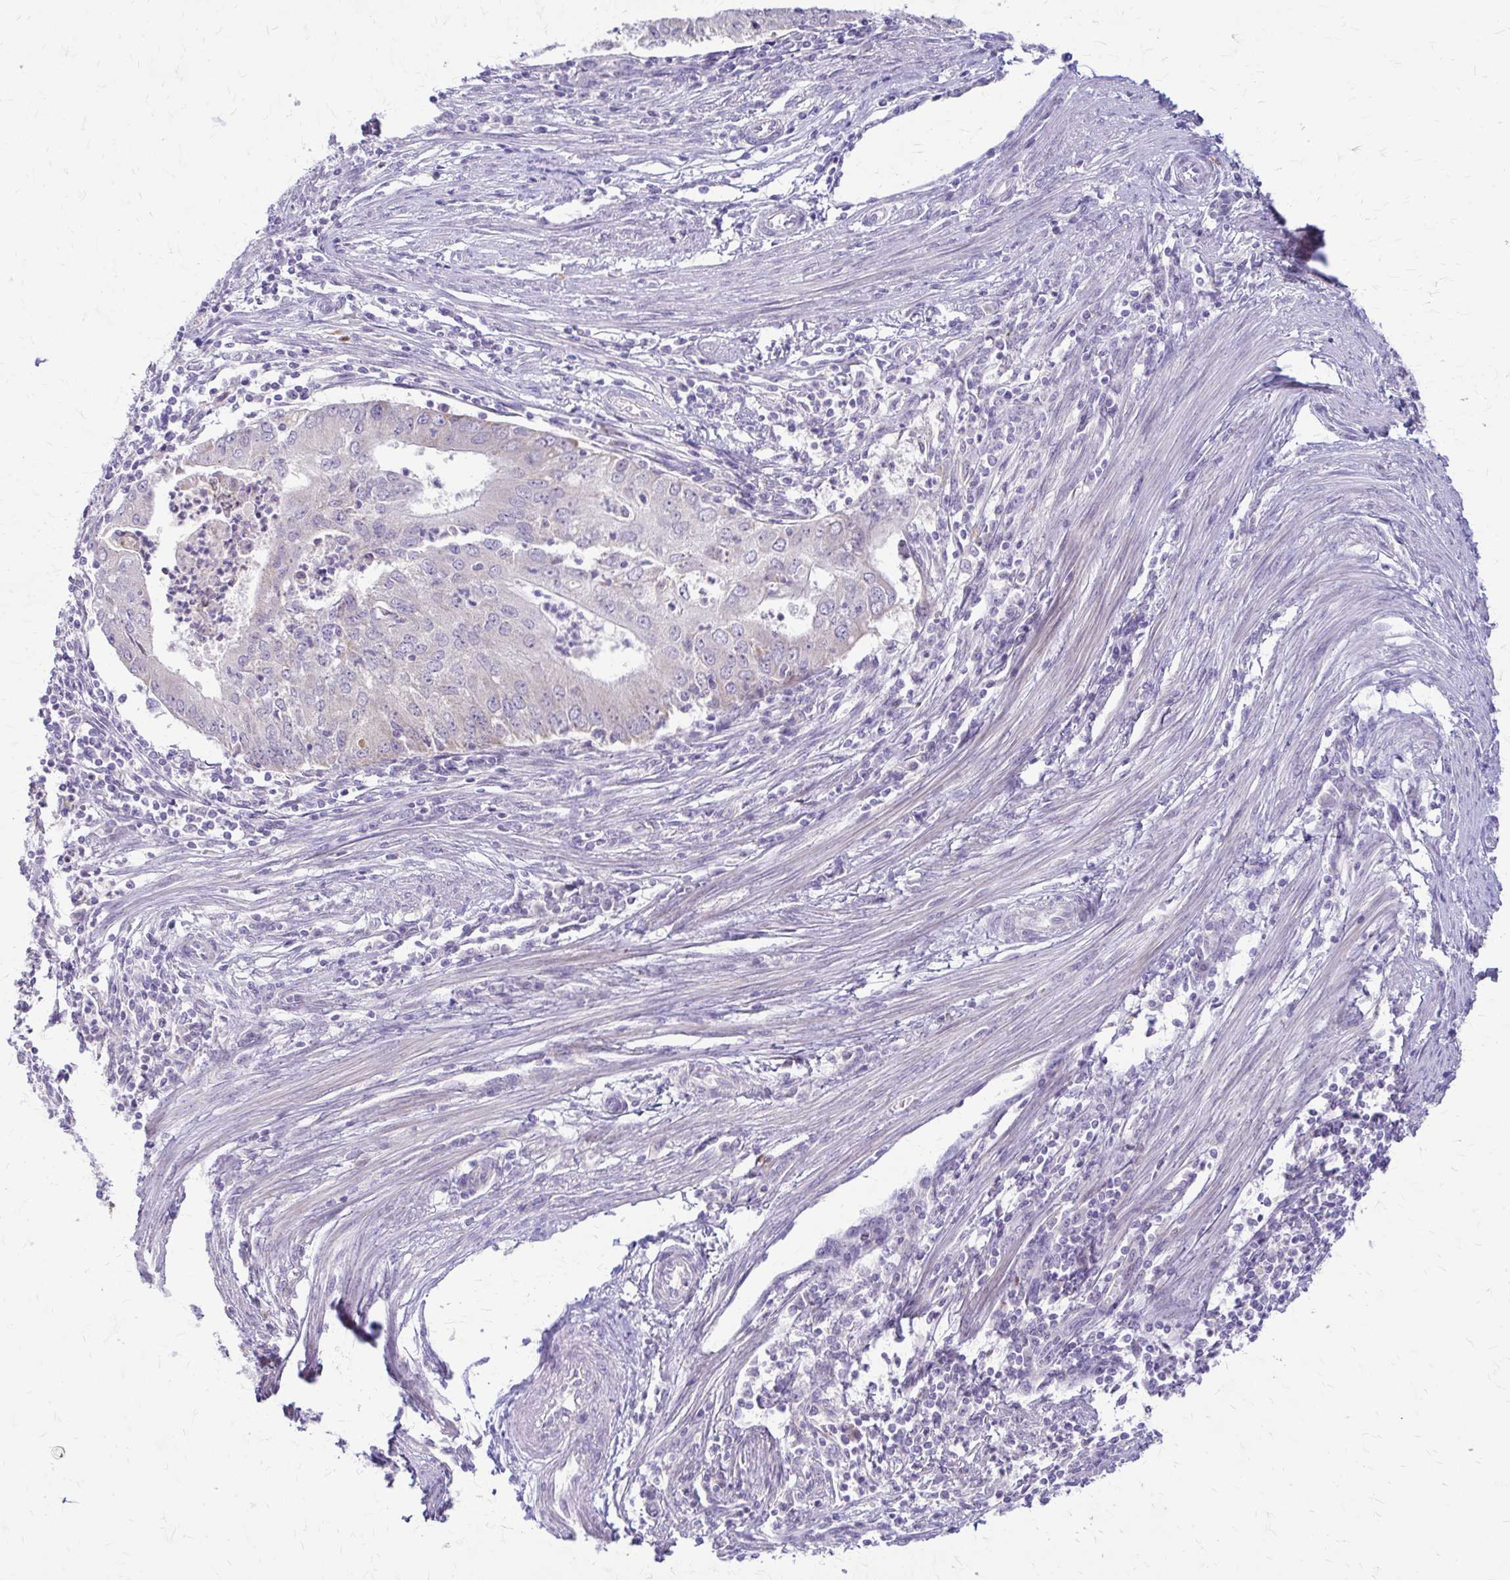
{"staining": {"intensity": "weak", "quantity": "25%-75%", "location": "cytoplasmic/membranous"}, "tissue": "endometrial cancer", "cell_type": "Tumor cells", "image_type": "cancer", "snomed": [{"axis": "morphology", "description": "Adenocarcinoma, NOS"}, {"axis": "topography", "description": "Endometrium"}], "caption": "Endometrial cancer stained with a brown dye demonstrates weak cytoplasmic/membranous positive expression in approximately 25%-75% of tumor cells.", "gene": "SAMD13", "patient": {"sex": "female", "age": 50}}